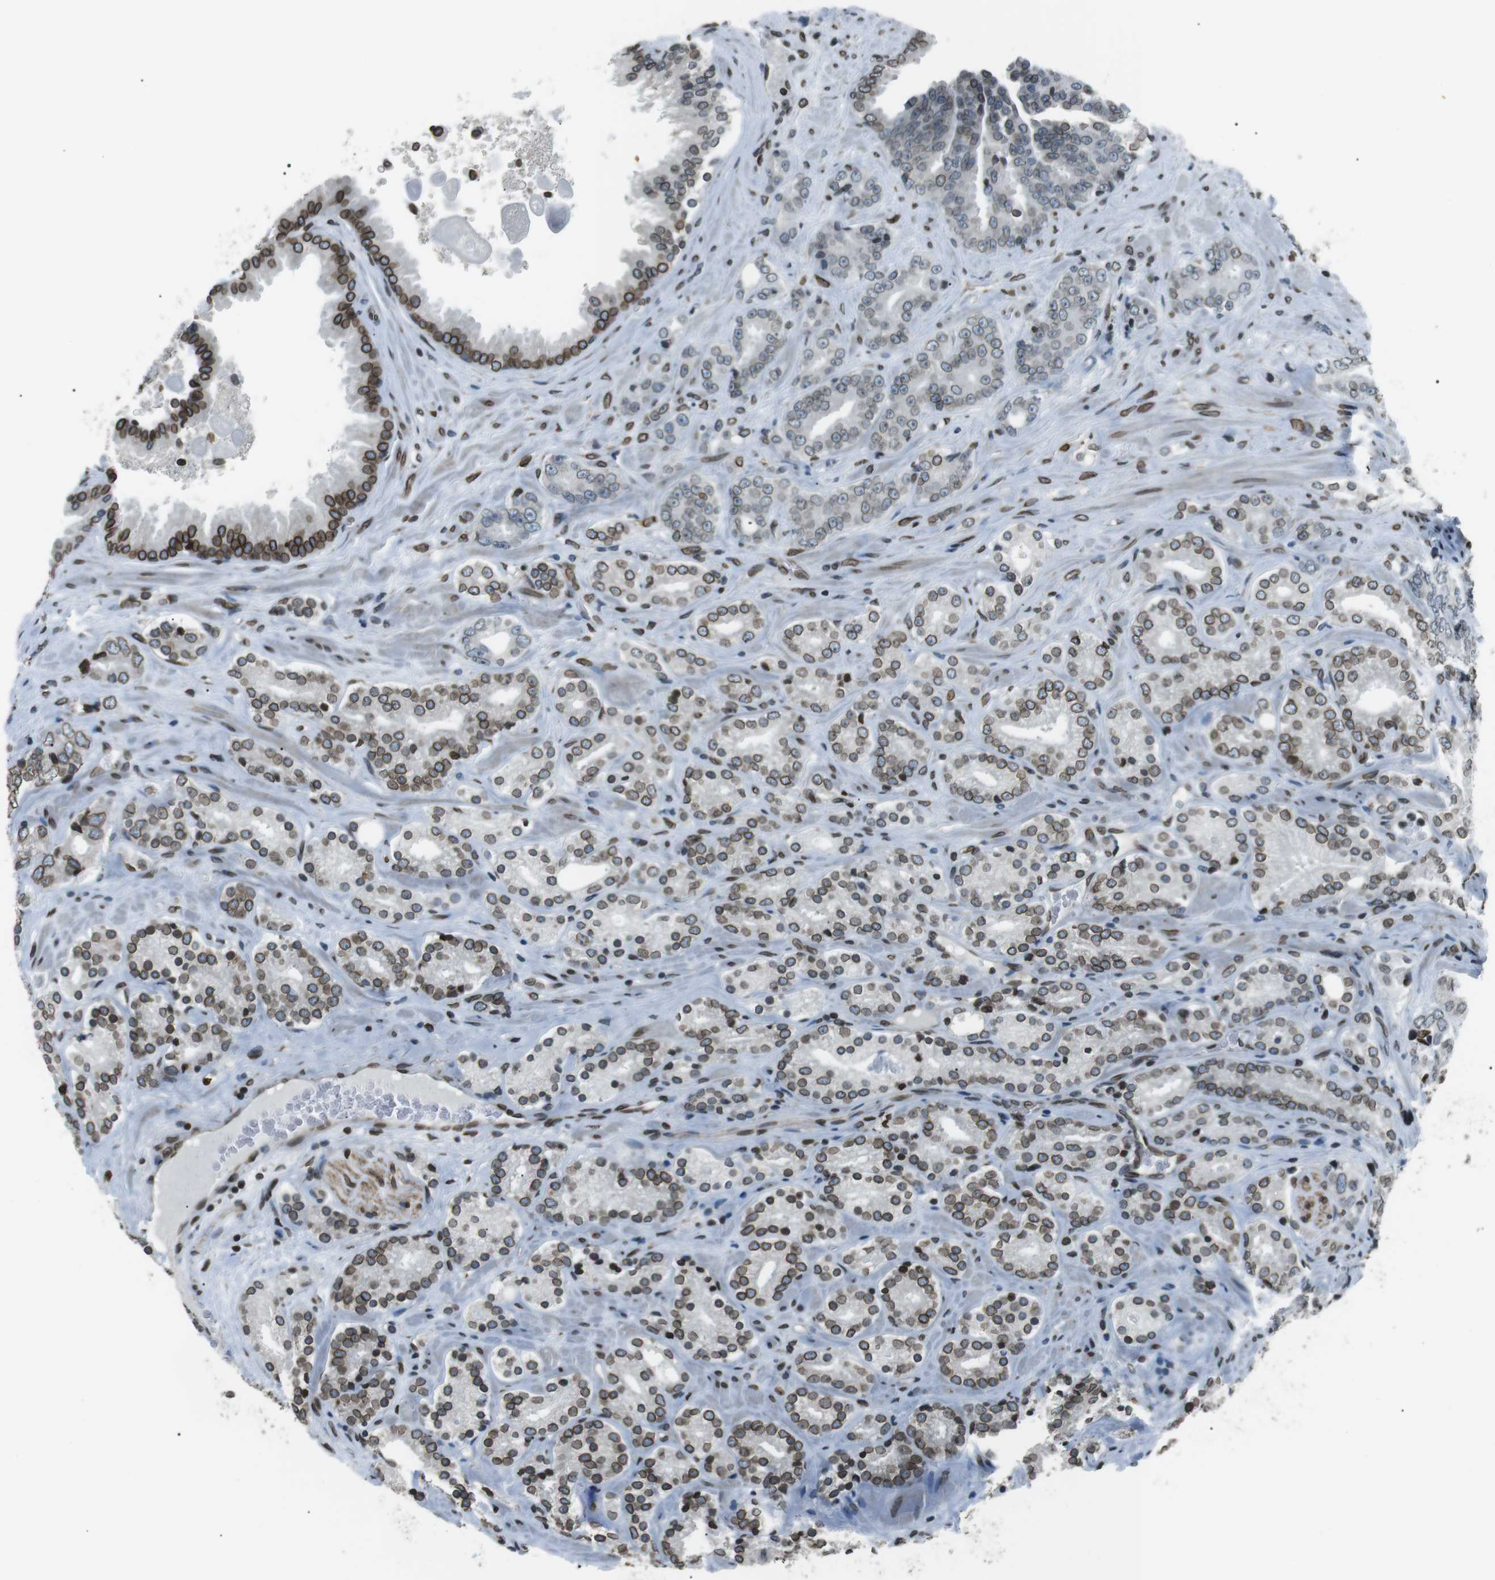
{"staining": {"intensity": "moderate", "quantity": "25%-75%", "location": "cytoplasmic/membranous,nuclear"}, "tissue": "prostate cancer", "cell_type": "Tumor cells", "image_type": "cancer", "snomed": [{"axis": "morphology", "description": "Adenocarcinoma, High grade"}, {"axis": "topography", "description": "Prostate"}], "caption": "Immunohistochemistry (IHC) histopathology image of neoplastic tissue: prostate high-grade adenocarcinoma stained using immunohistochemistry (IHC) displays medium levels of moderate protein expression localized specifically in the cytoplasmic/membranous and nuclear of tumor cells, appearing as a cytoplasmic/membranous and nuclear brown color.", "gene": "TMX4", "patient": {"sex": "male", "age": 71}}